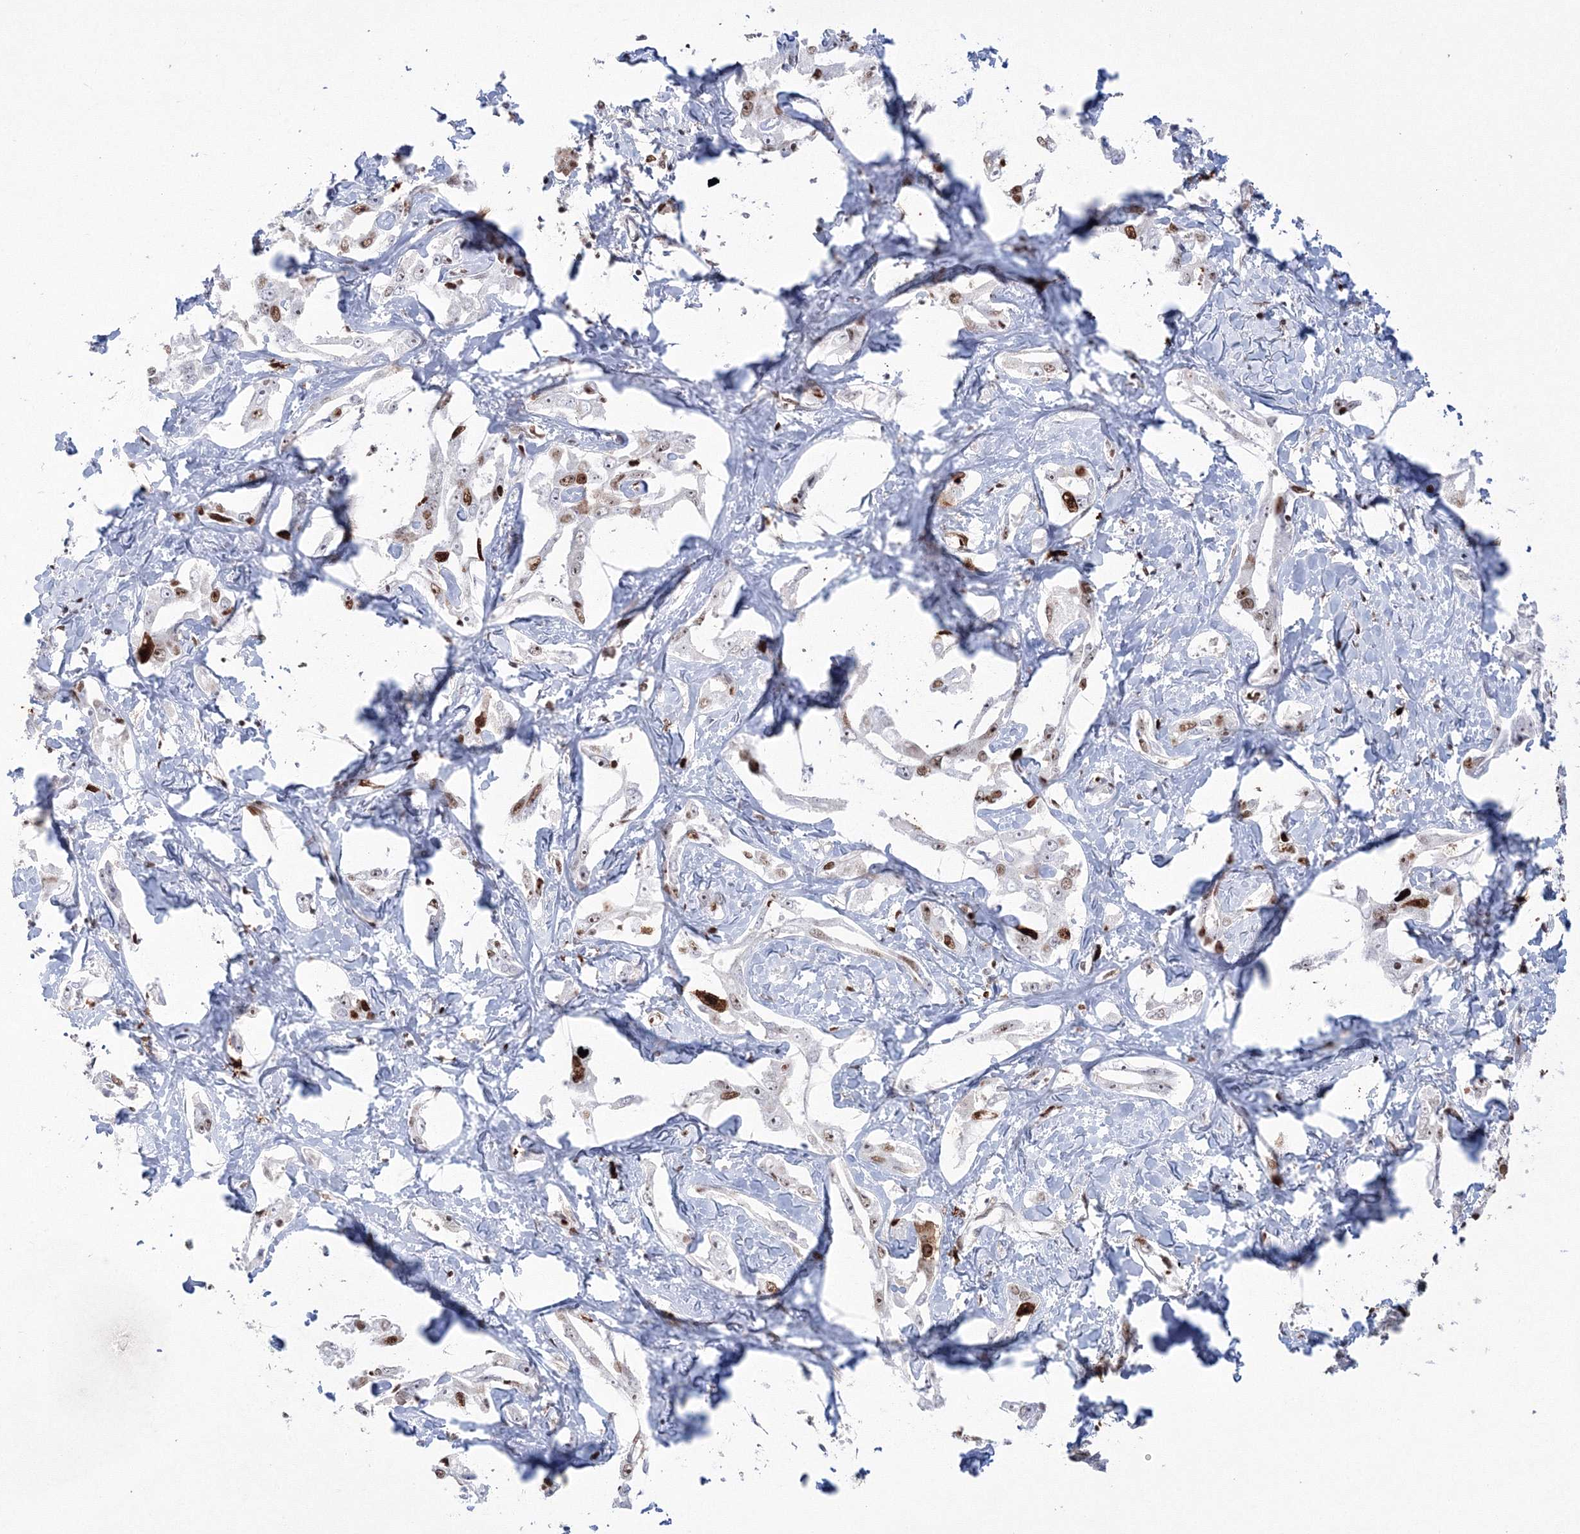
{"staining": {"intensity": "strong", "quantity": "25%-75%", "location": "nuclear"}, "tissue": "liver cancer", "cell_type": "Tumor cells", "image_type": "cancer", "snomed": [{"axis": "morphology", "description": "Cholangiocarcinoma"}, {"axis": "topography", "description": "Liver"}], "caption": "Brown immunohistochemical staining in human liver cancer (cholangiocarcinoma) exhibits strong nuclear staining in approximately 25%-75% of tumor cells.", "gene": "LIG1", "patient": {"sex": "male", "age": 59}}